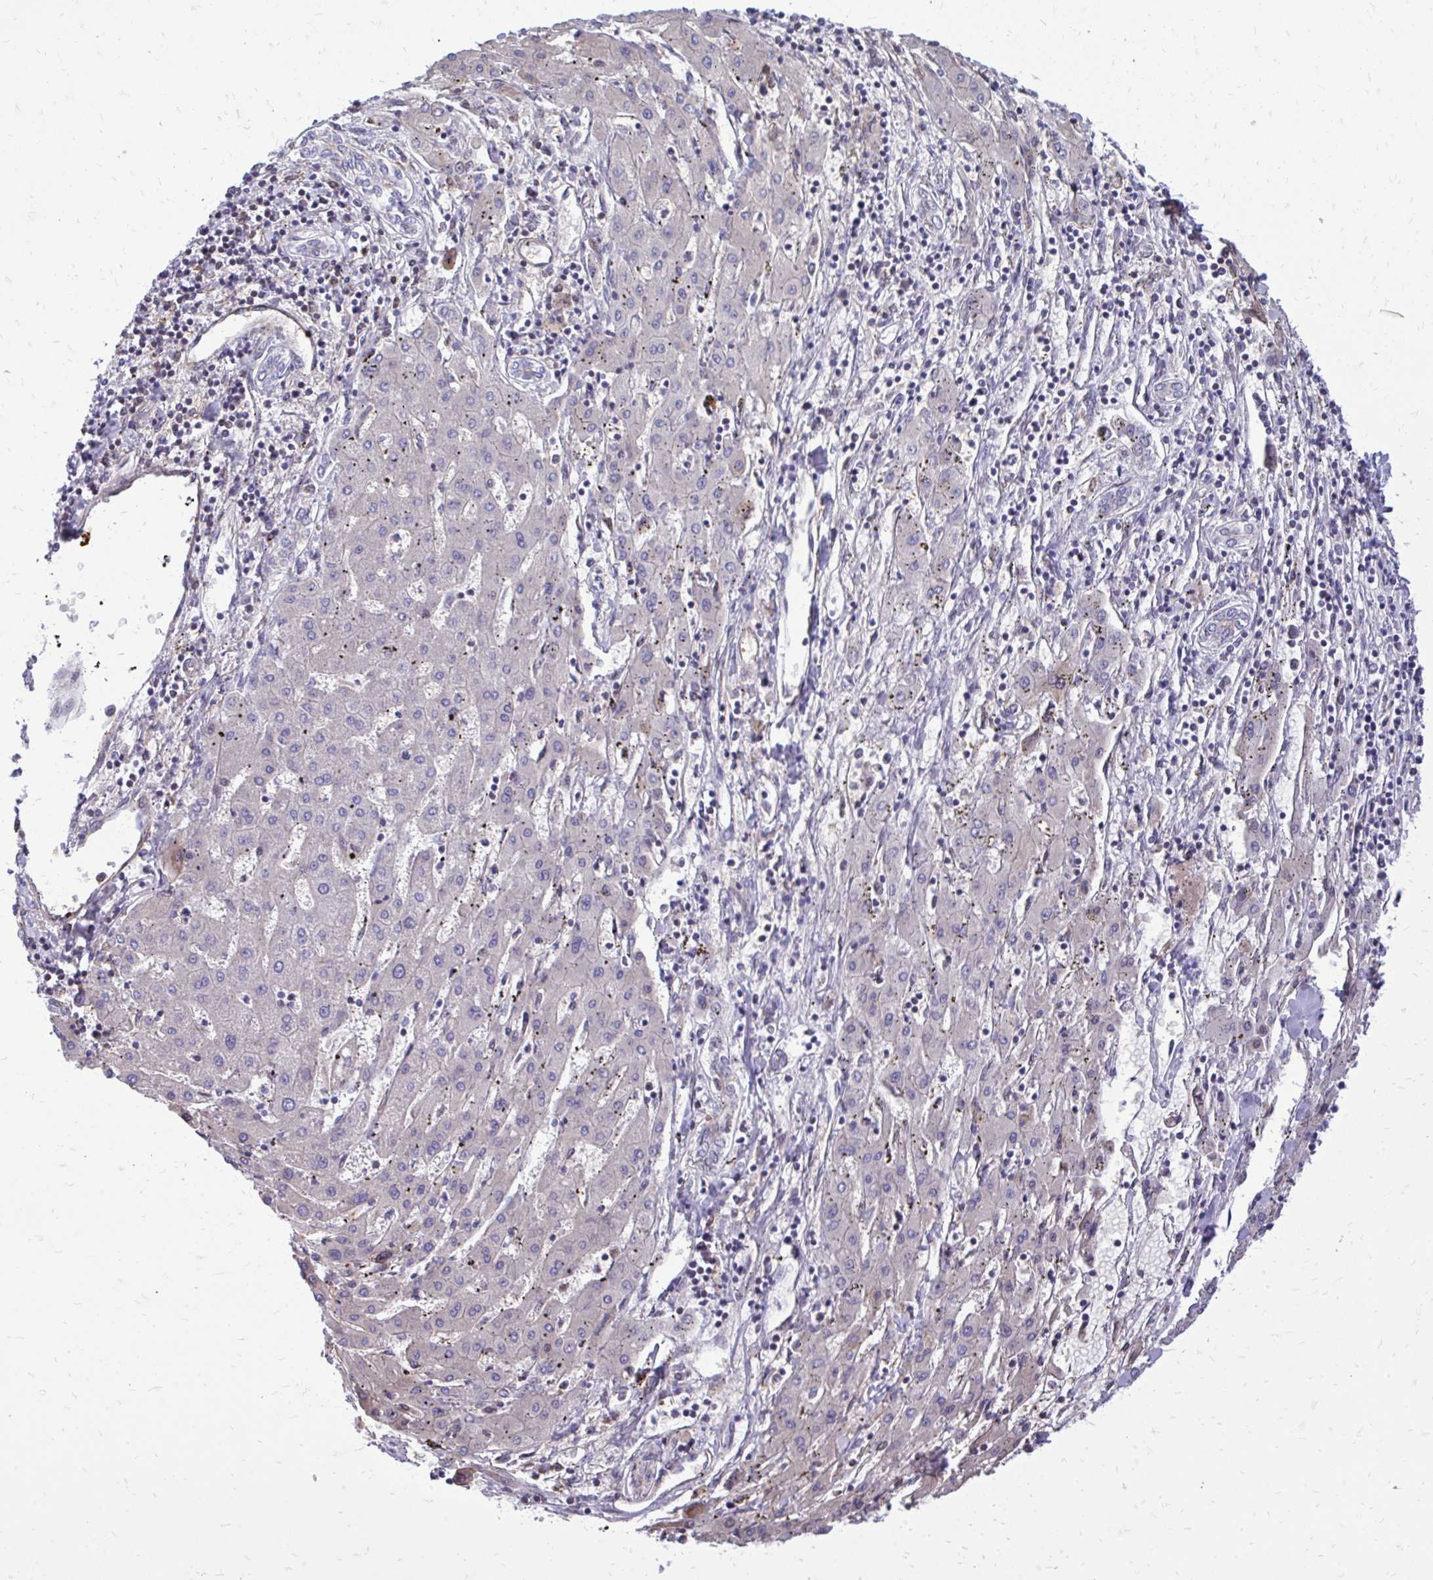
{"staining": {"intensity": "negative", "quantity": "none", "location": "none"}, "tissue": "liver cancer", "cell_type": "Tumor cells", "image_type": "cancer", "snomed": [{"axis": "morphology", "description": "Carcinoma, Hepatocellular, NOS"}, {"axis": "topography", "description": "Liver"}], "caption": "High power microscopy photomicrograph of an IHC micrograph of liver cancer, revealing no significant positivity in tumor cells. Brightfield microscopy of immunohistochemistry stained with DAB (brown) and hematoxylin (blue), captured at high magnification.", "gene": "ATP13A2", "patient": {"sex": "male", "age": 72}}